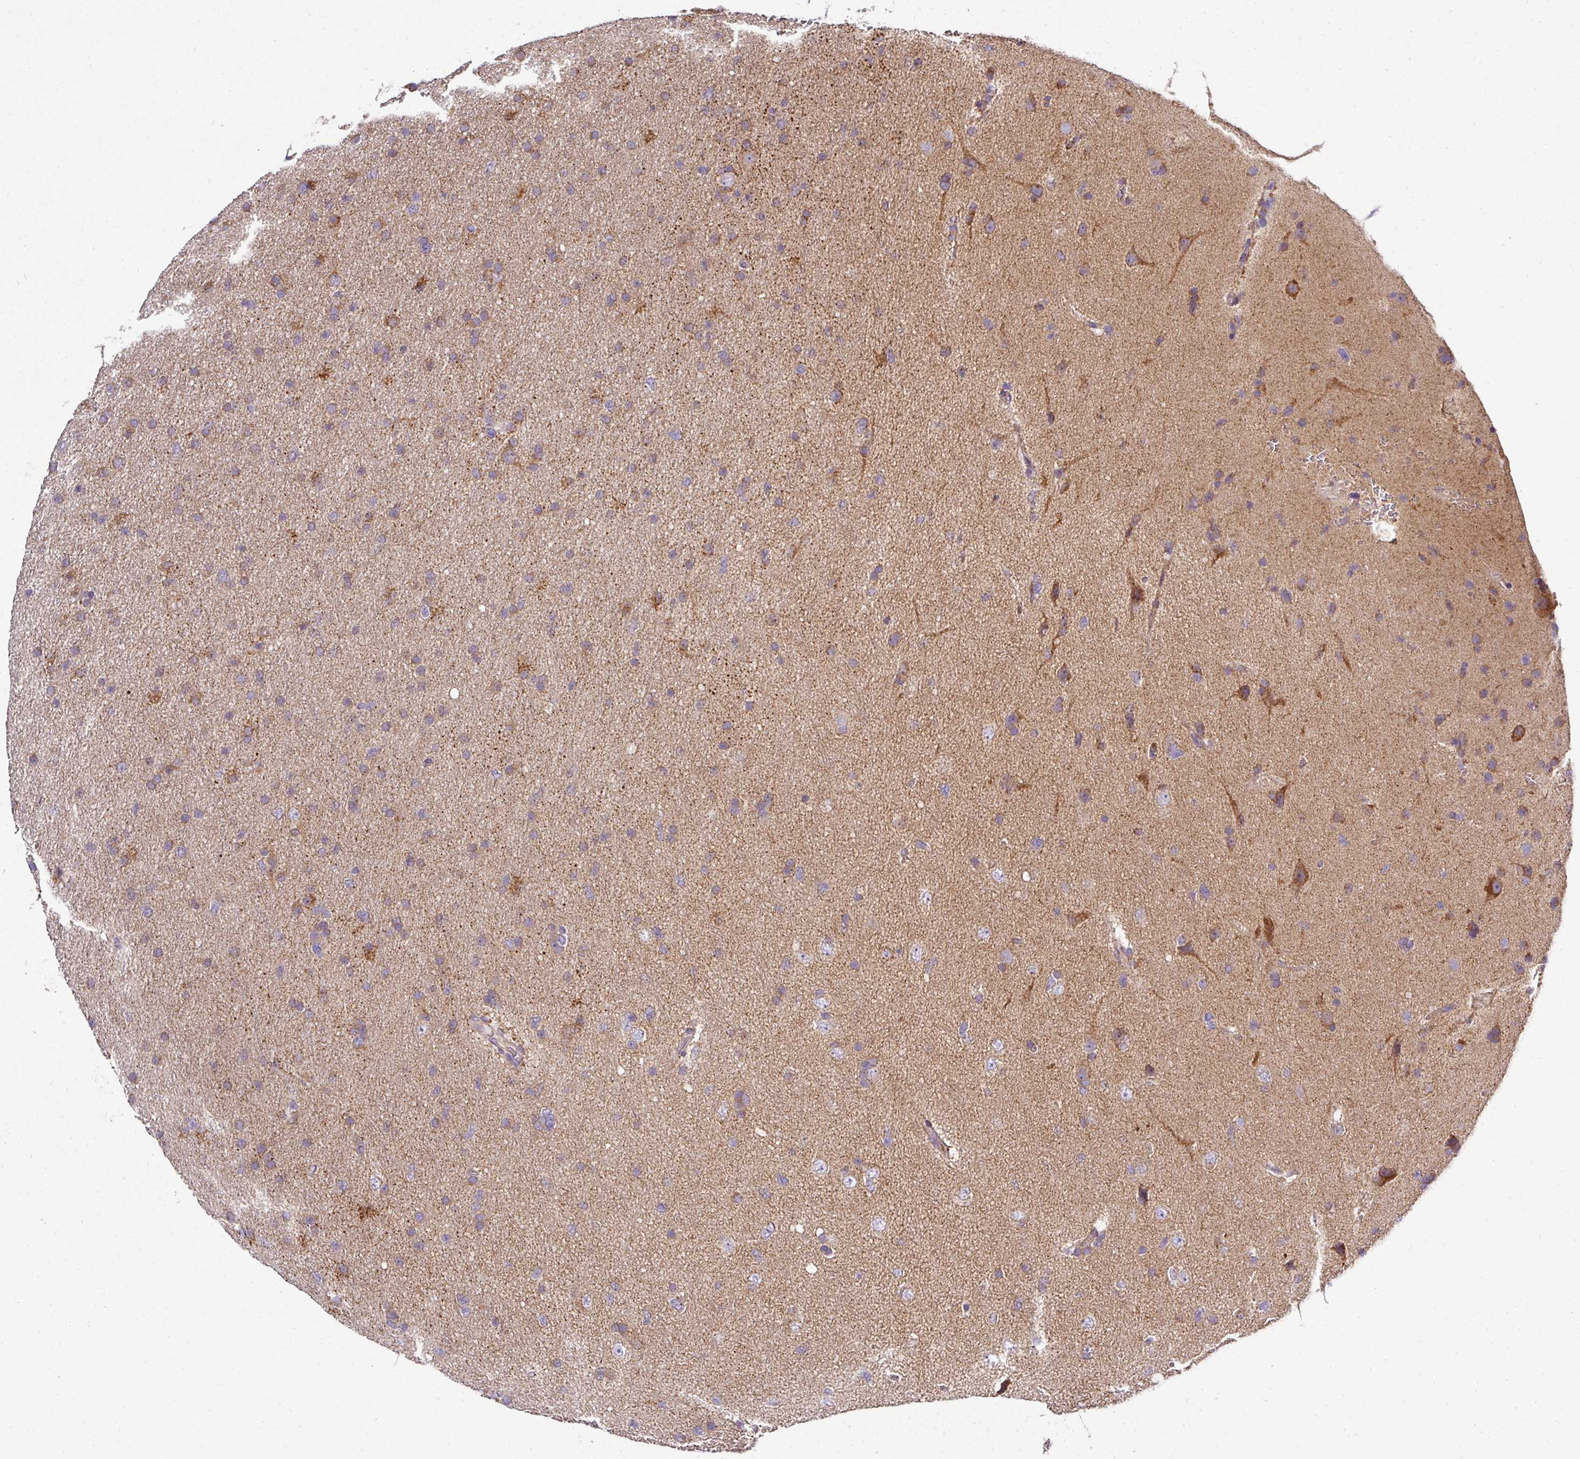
{"staining": {"intensity": "moderate", "quantity": "25%-75%", "location": "cytoplasmic/membranous"}, "tissue": "glioma", "cell_type": "Tumor cells", "image_type": "cancer", "snomed": [{"axis": "morphology", "description": "Glioma, malignant, Low grade"}, {"axis": "topography", "description": "Cerebral cortex"}], "caption": "Glioma stained with immunohistochemistry shows moderate cytoplasmic/membranous expression in about 25%-75% of tumor cells.", "gene": "GAN", "patient": {"sex": "female", "age": 39}}